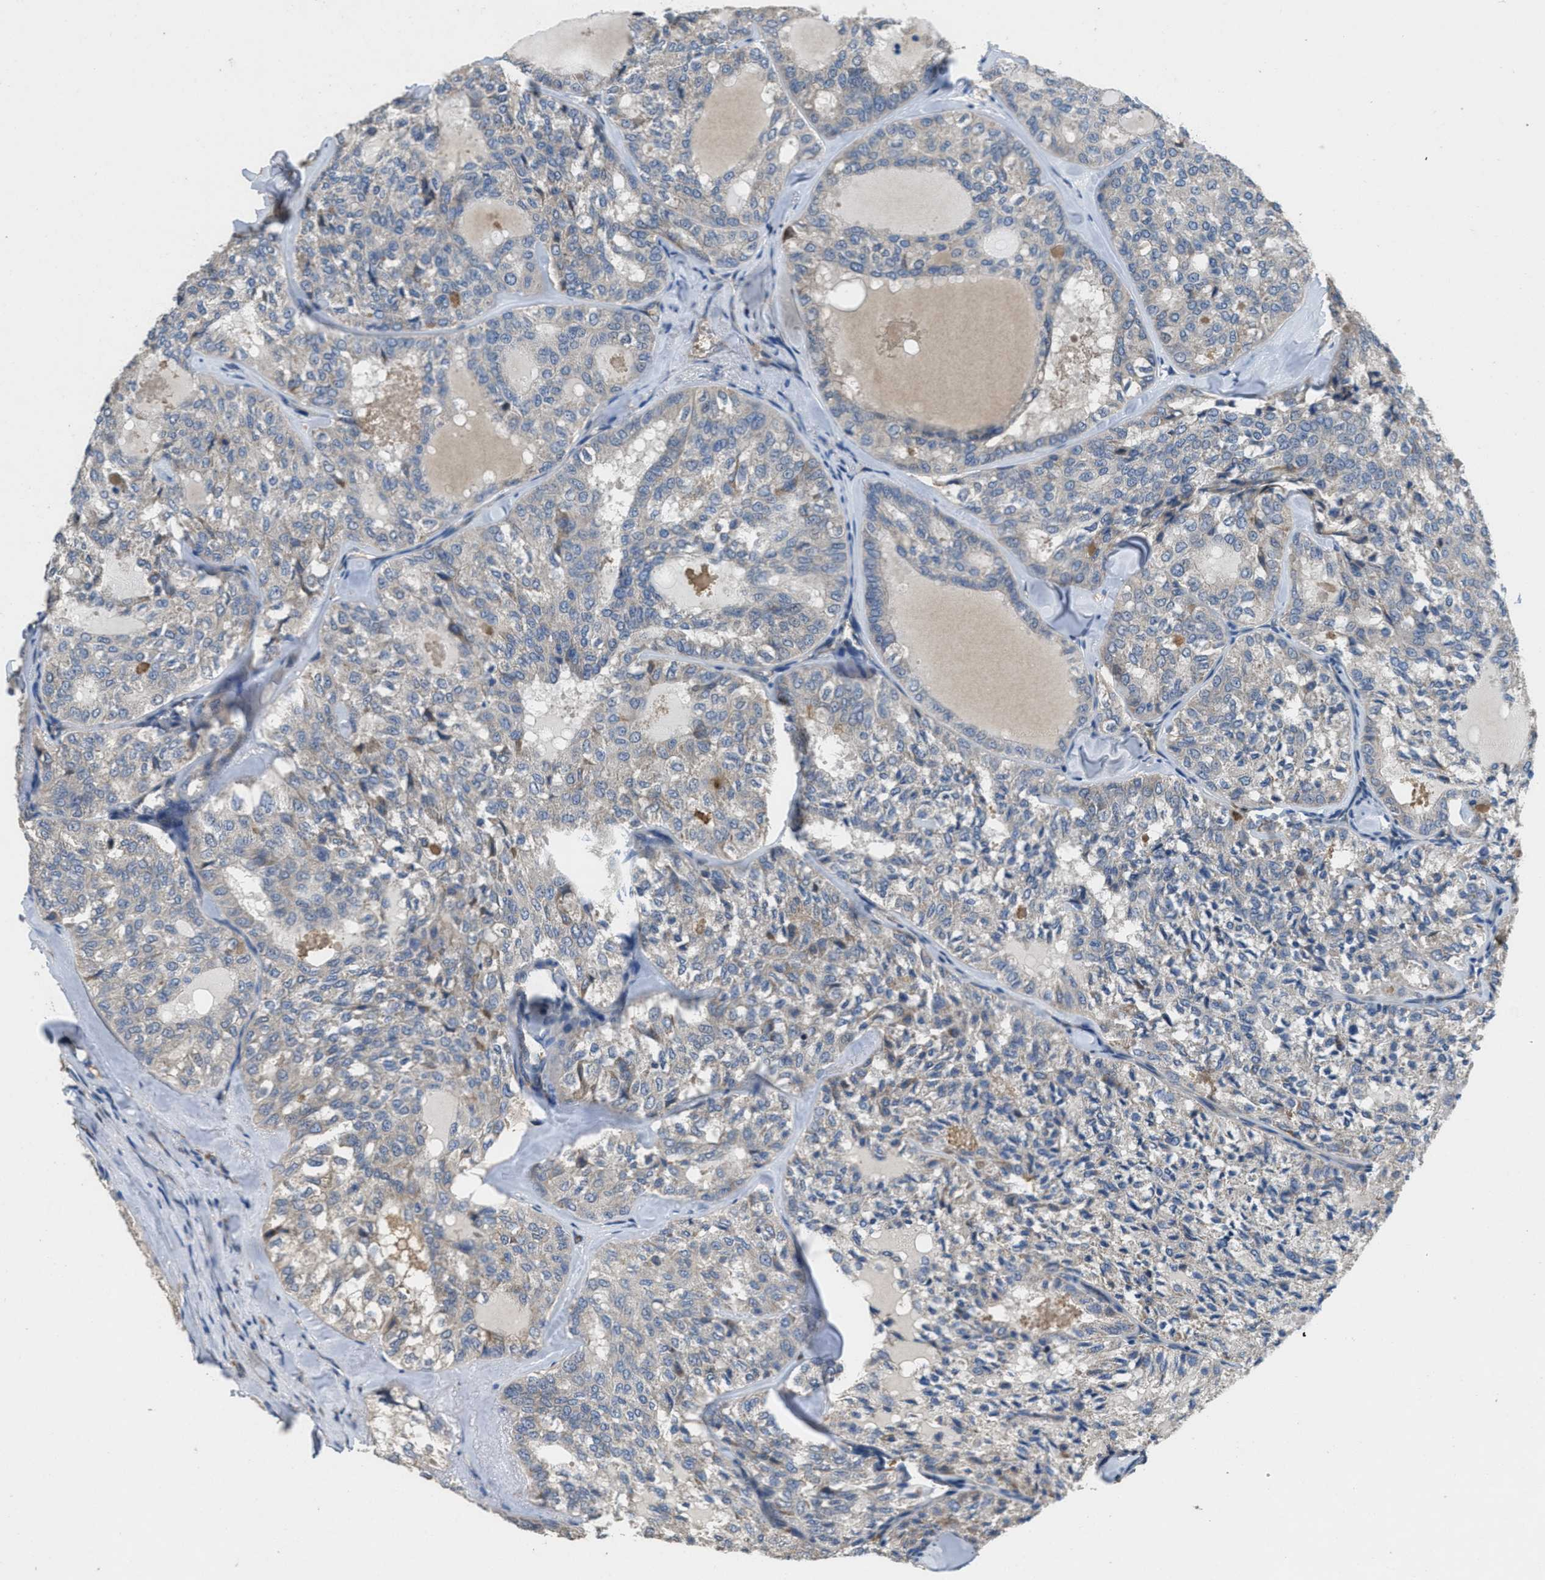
{"staining": {"intensity": "moderate", "quantity": "<25%", "location": "cytoplasmic/membranous"}, "tissue": "thyroid cancer", "cell_type": "Tumor cells", "image_type": "cancer", "snomed": [{"axis": "morphology", "description": "Follicular adenoma carcinoma, NOS"}, {"axis": "topography", "description": "Thyroid gland"}], "caption": "An image showing moderate cytoplasmic/membranous positivity in about <25% of tumor cells in follicular adenoma carcinoma (thyroid), as visualized by brown immunohistochemical staining.", "gene": "DGKE", "patient": {"sex": "male", "age": 75}}